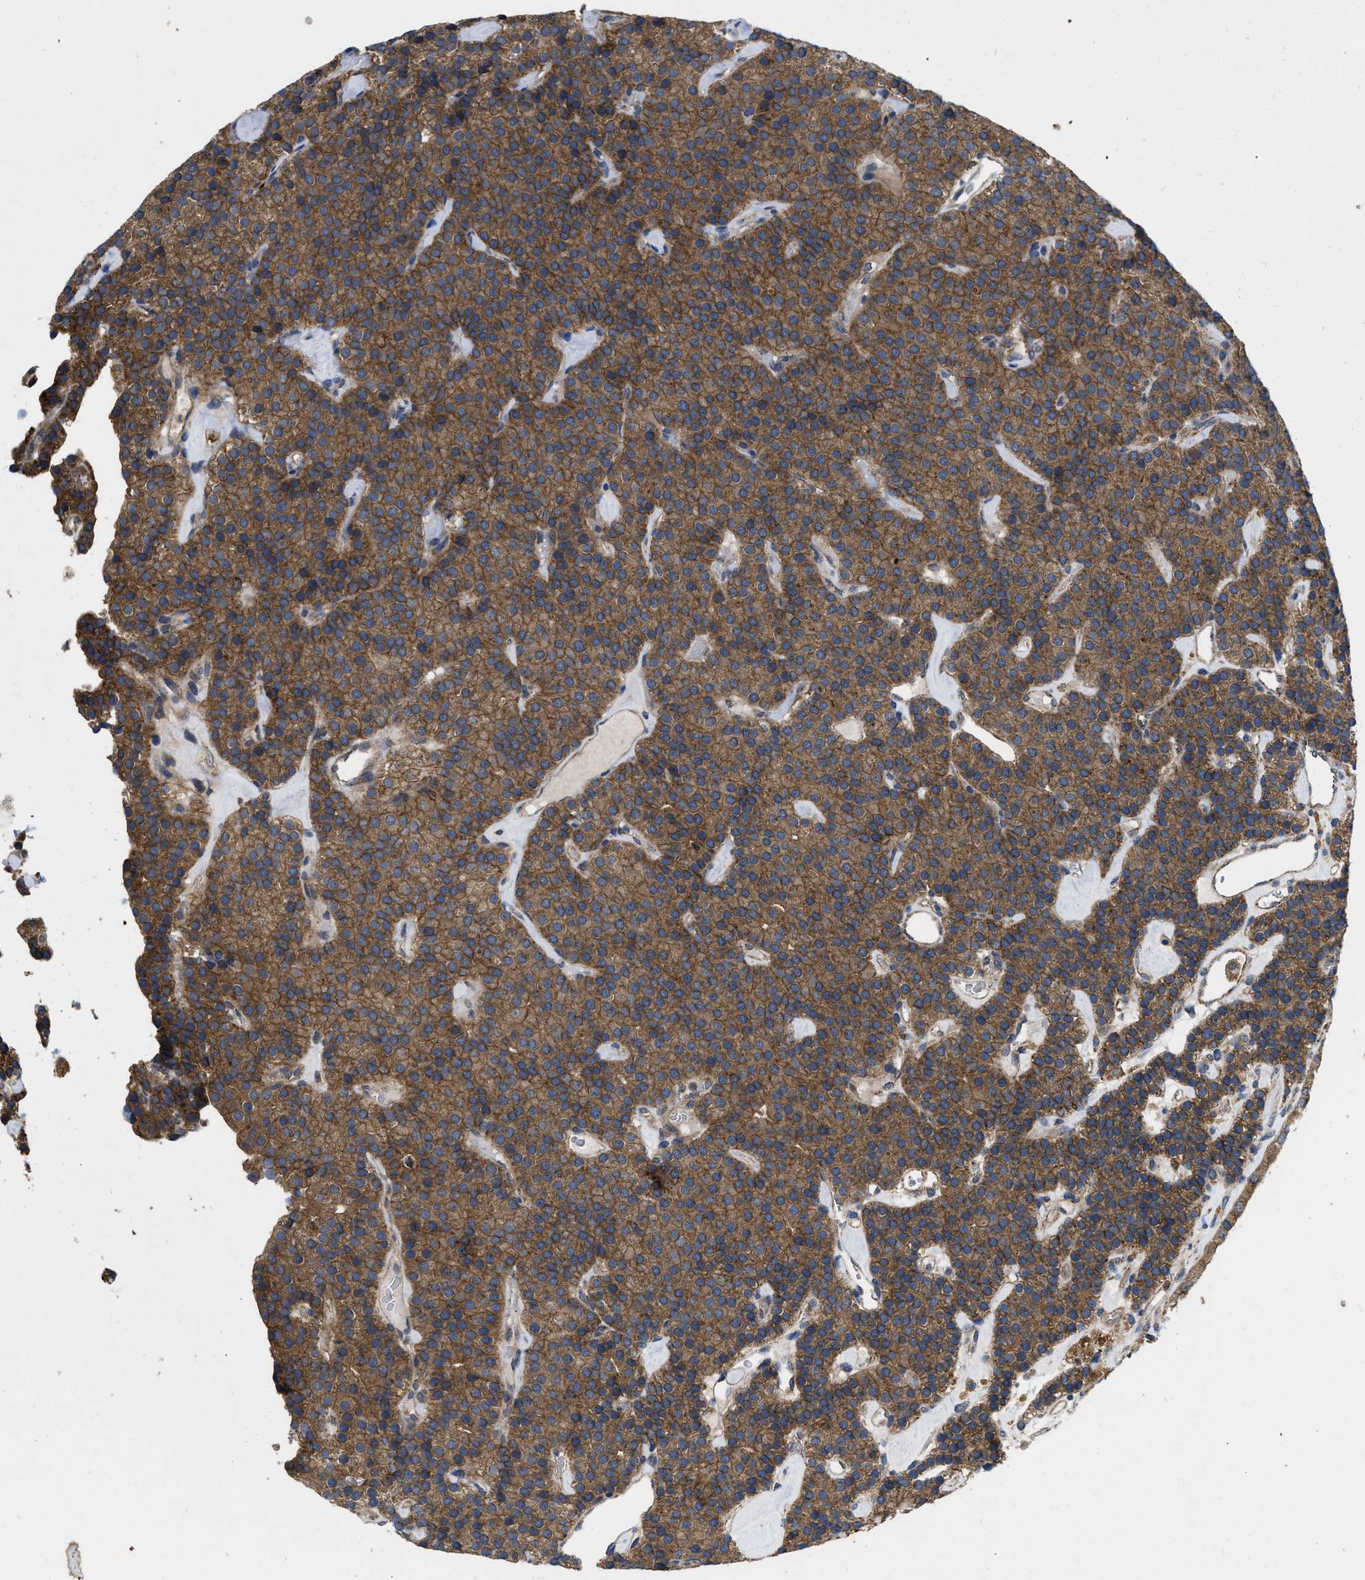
{"staining": {"intensity": "strong", "quantity": ">75%", "location": "cytoplasmic/membranous"}, "tissue": "parathyroid gland", "cell_type": "Glandular cells", "image_type": "normal", "snomed": [{"axis": "morphology", "description": "Normal tissue, NOS"}, {"axis": "morphology", "description": "Adenoma, NOS"}, {"axis": "topography", "description": "Parathyroid gland"}], "caption": "Parathyroid gland stained with DAB (3,3'-diaminobenzidine) immunohistochemistry (IHC) exhibits high levels of strong cytoplasmic/membranous staining in about >75% of glandular cells. Using DAB (brown) and hematoxylin (blue) stains, captured at high magnification using brightfield microscopy.", "gene": "PKD2", "patient": {"sex": "female", "age": 86}}